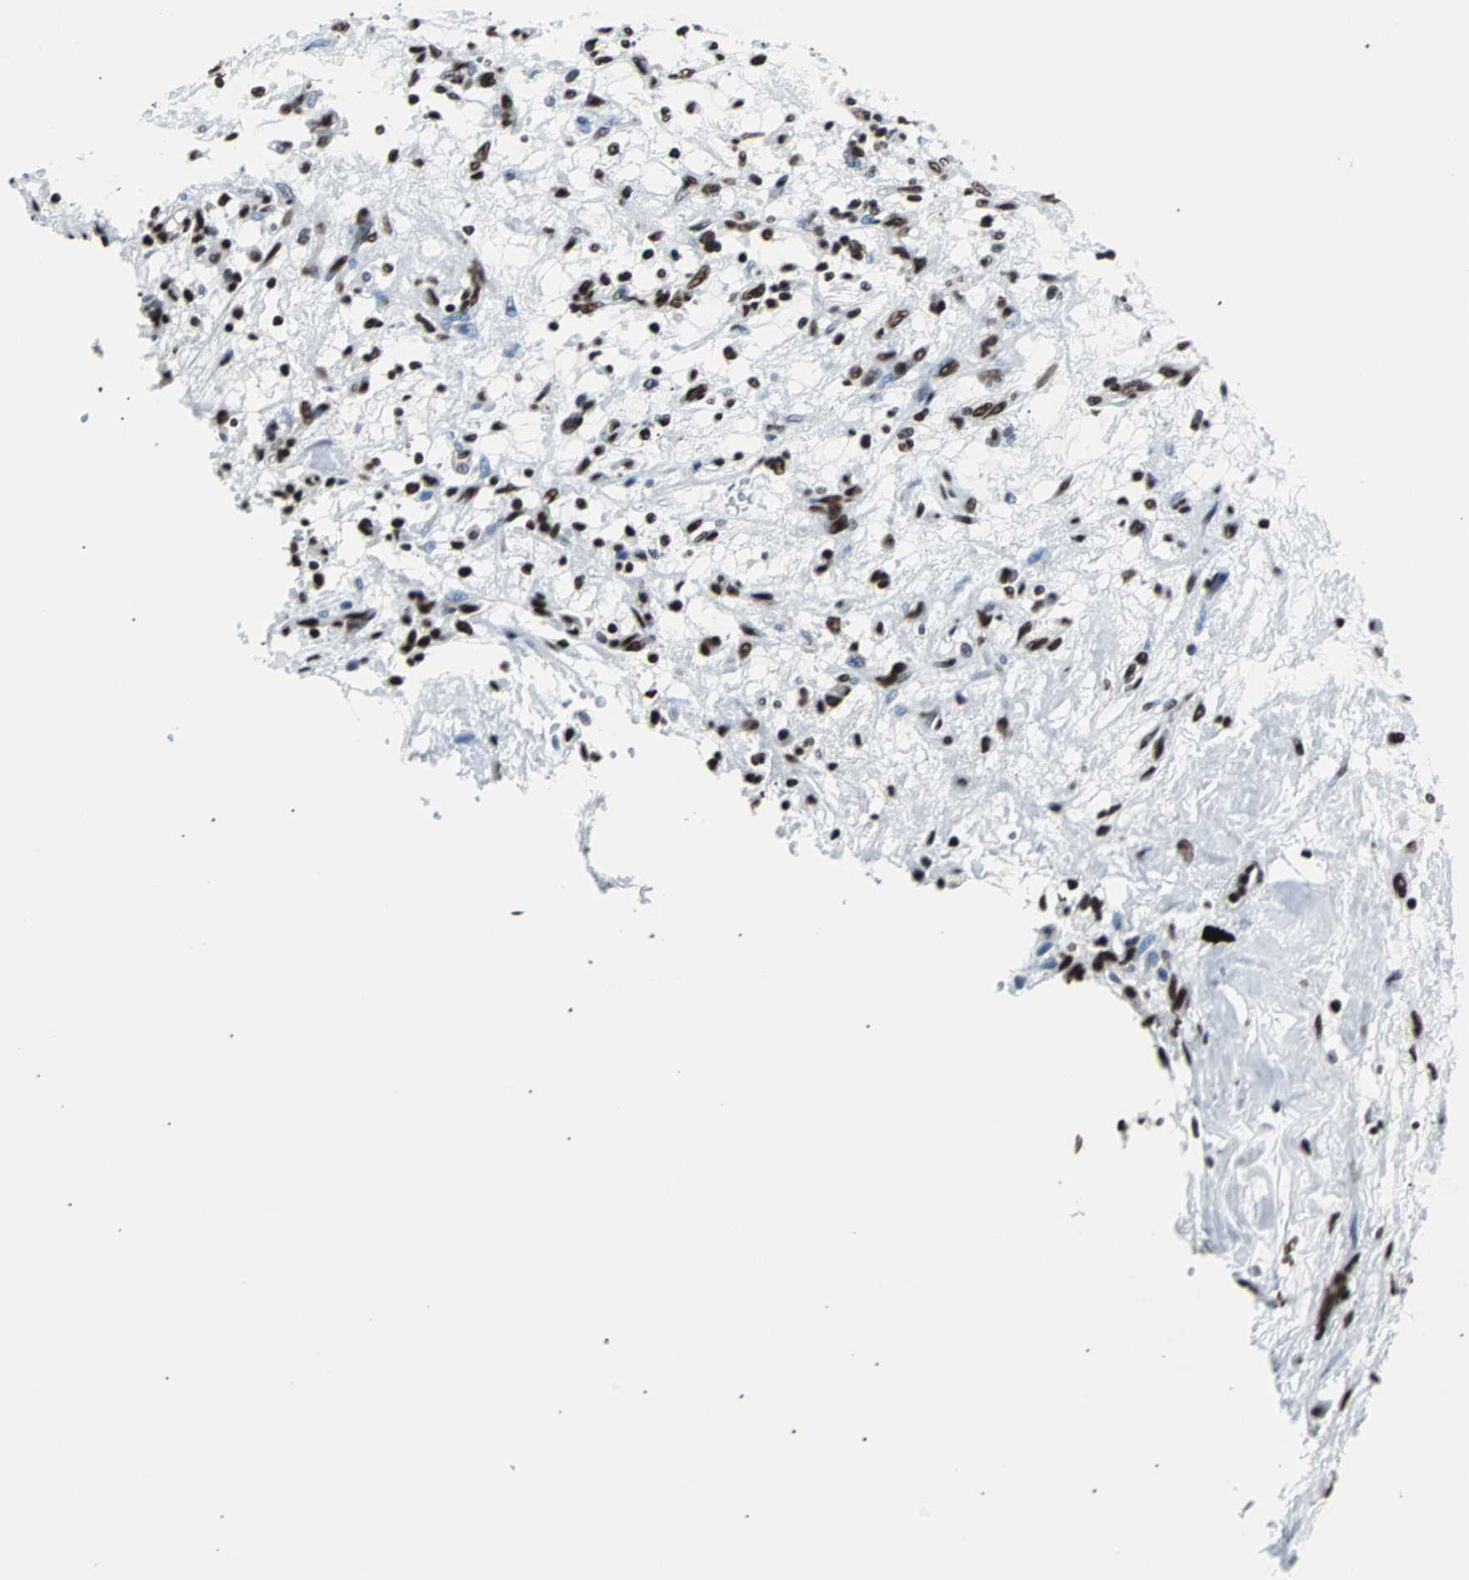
{"staining": {"intensity": "strong", "quantity": ">75%", "location": "nuclear"}, "tissue": "renal cancer", "cell_type": "Tumor cells", "image_type": "cancer", "snomed": [{"axis": "morphology", "description": "Adenocarcinoma, NOS"}, {"axis": "topography", "description": "Kidney"}], "caption": "Tumor cells show high levels of strong nuclear staining in about >75% of cells in human renal cancer (adenocarcinoma).", "gene": "FUBP1", "patient": {"sex": "female", "age": 57}}